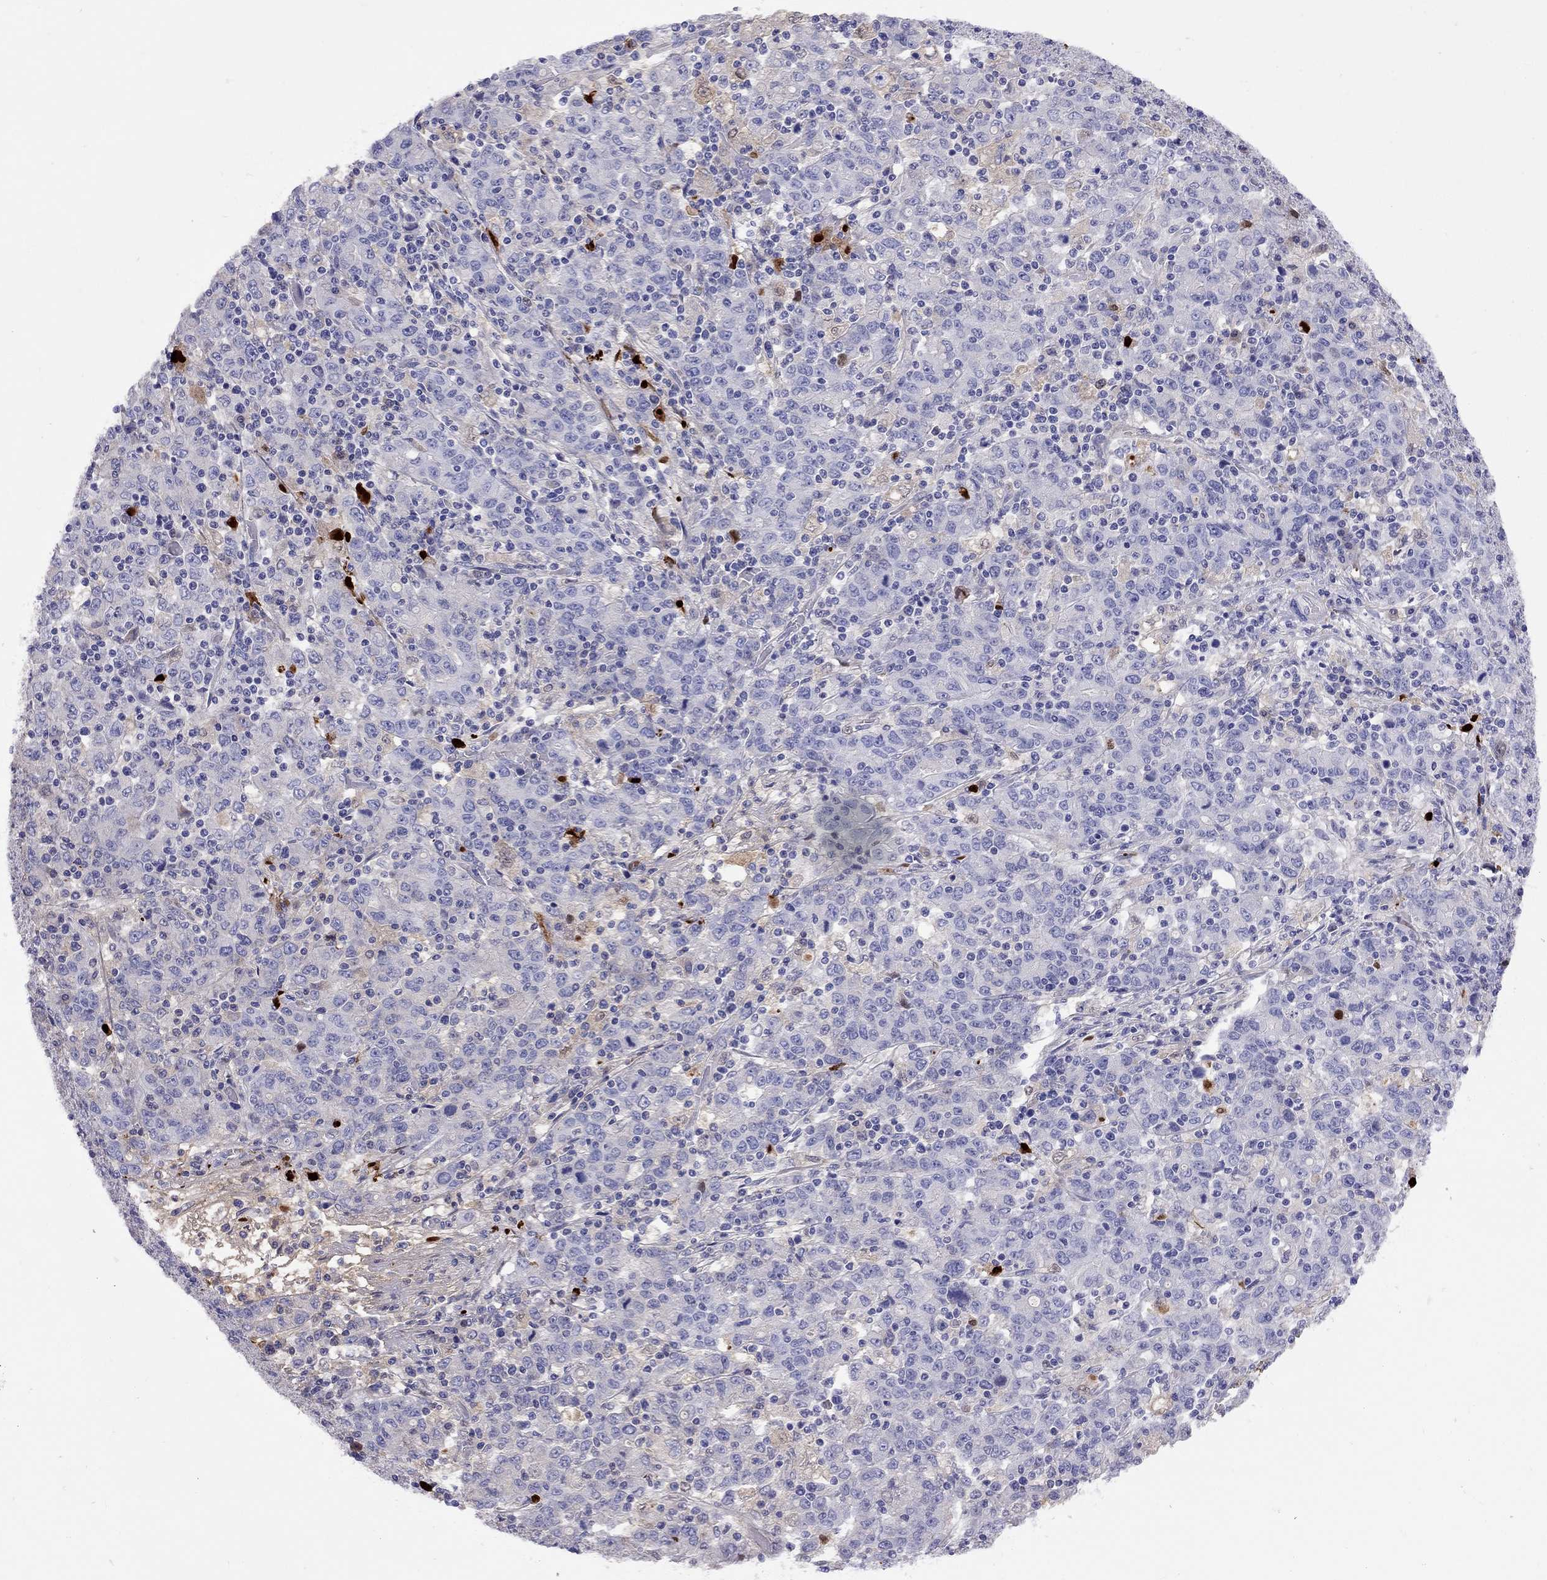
{"staining": {"intensity": "negative", "quantity": "none", "location": "none"}, "tissue": "stomach cancer", "cell_type": "Tumor cells", "image_type": "cancer", "snomed": [{"axis": "morphology", "description": "Adenocarcinoma, NOS"}, {"axis": "topography", "description": "Stomach, upper"}], "caption": "The image reveals no significant expression in tumor cells of stomach cancer (adenocarcinoma). (DAB (3,3'-diaminobenzidine) immunohistochemistry (IHC) visualized using brightfield microscopy, high magnification).", "gene": "SERPINA3", "patient": {"sex": "male", "age": 69}}